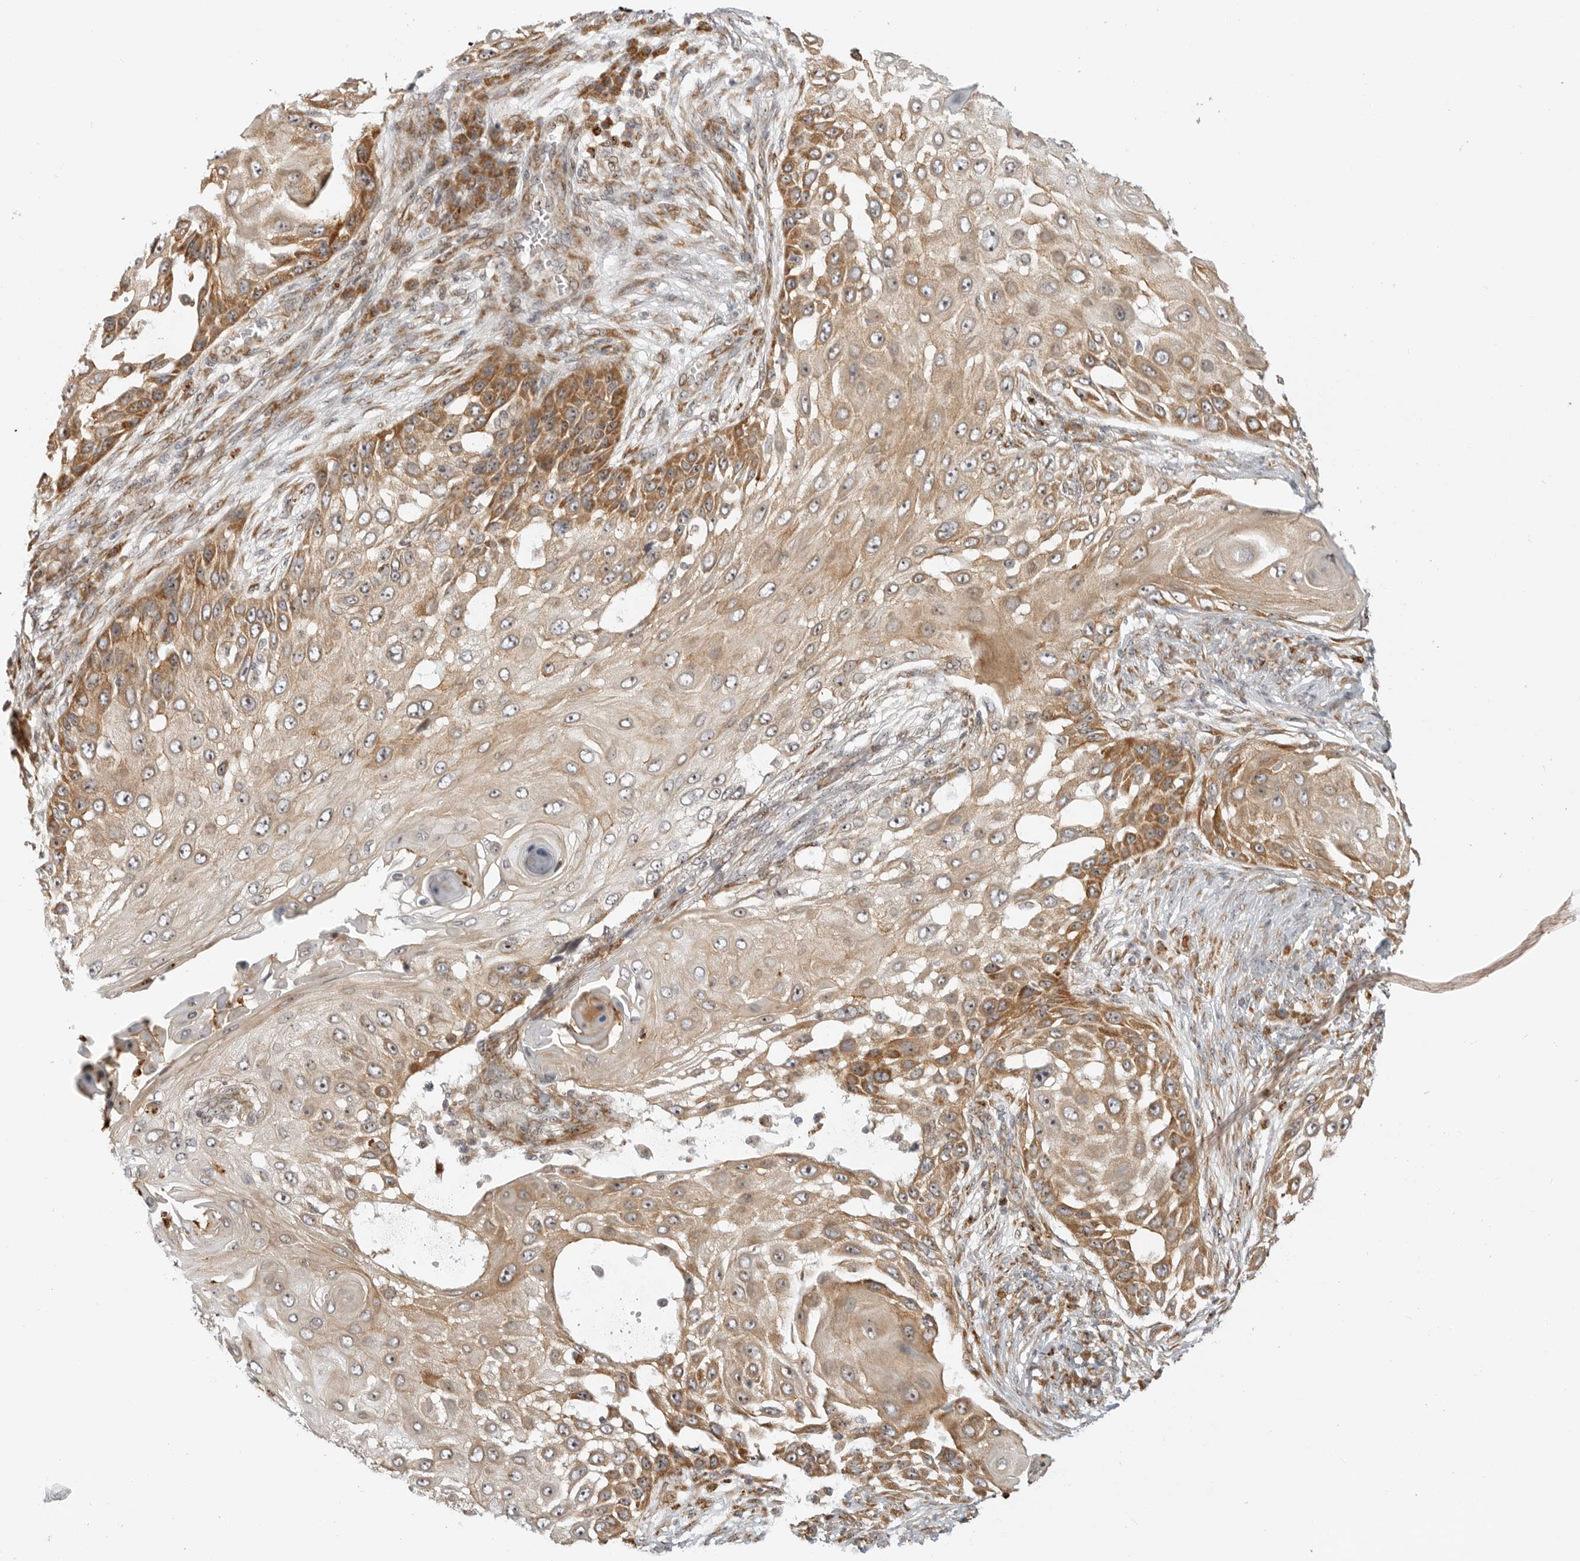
{"staining": {"intensity": "moderate", "quantity": ">75%", "location": "cytoplasmic/membranous,nuclear"}, "tissue": "skin cancer", "cell_type": "Tumor cells", "image_type": "cancer", "snomed": [{"axis": "morphology", "description": "Squamous cell carcinoma, NOS"}, {"axis": "topography", "description": "Skin"}], "caption": "DAB (3,3'-diaminobenzidine) immunohistochemical staining of human skin cancer exhibits moderate cytoplasmic/membranous and nuclear protein expression in about >75% of tumor cells. The protein of interest is shown in brown color, while the nuclei are stained blue.", "gene": "DSCC1", "patient": {"sex": "female", "age": 44}}